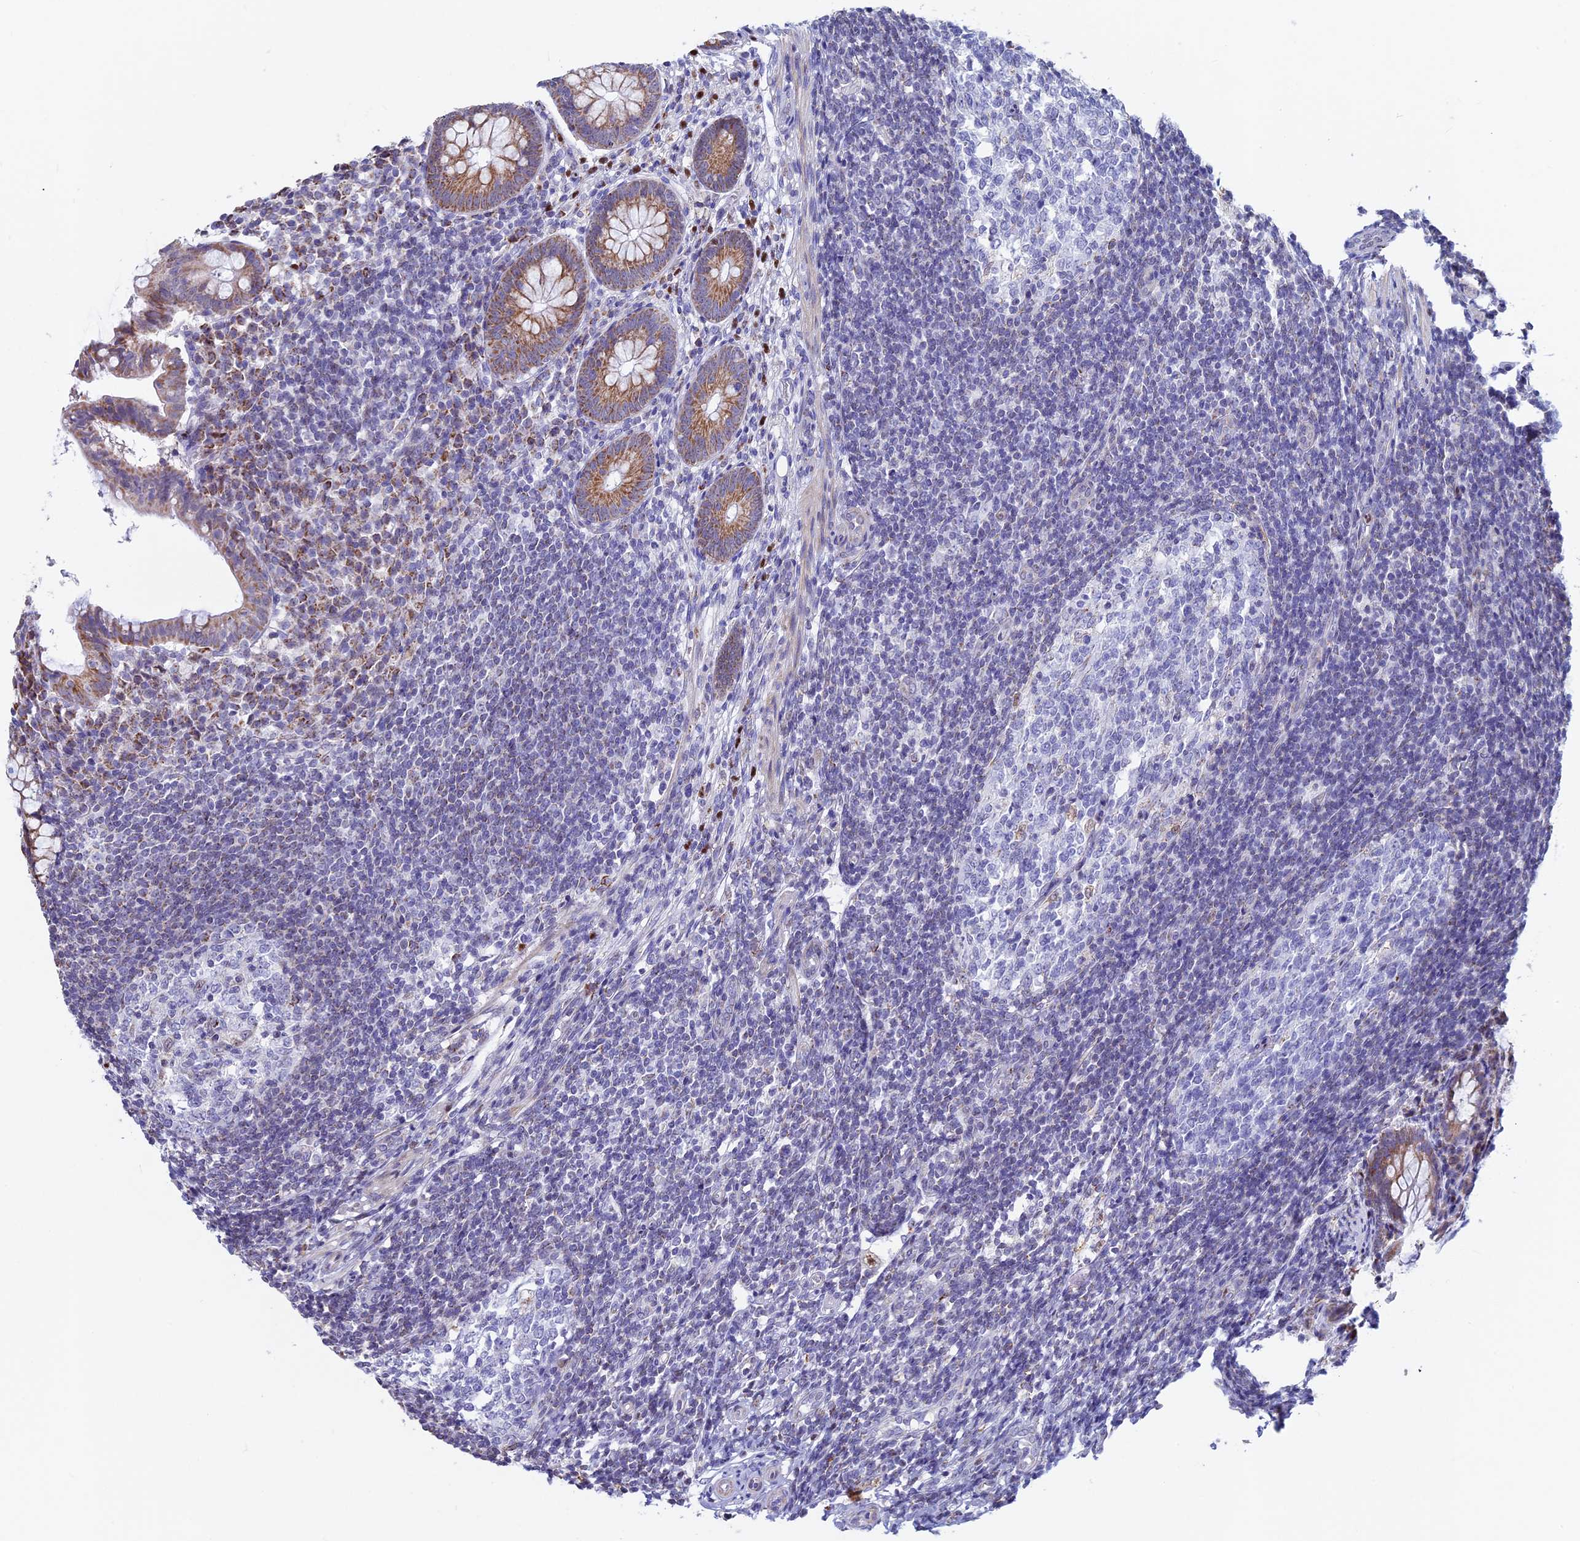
{"staining": {"intensity": "moderate", "quantity": "25%-75%", "location": "cytoplasmic/membranous"}, "tissue": "appendix", "cell_type": "Glandular cells", "image_type": "normal", "snomed": [{"axis": "morphology", "description": "Normal tissue, NOS"}, {"axis": "topography", "description": "Appendix"}], "caption": "This is a histology image of immunohistochemistry staining of unremarkable appendix, which shows moderate staining in the cytoplasmic/membranous of glandular cells.", "gene": "ACSS1", "patient": {"sex": "female", "age": 33}}